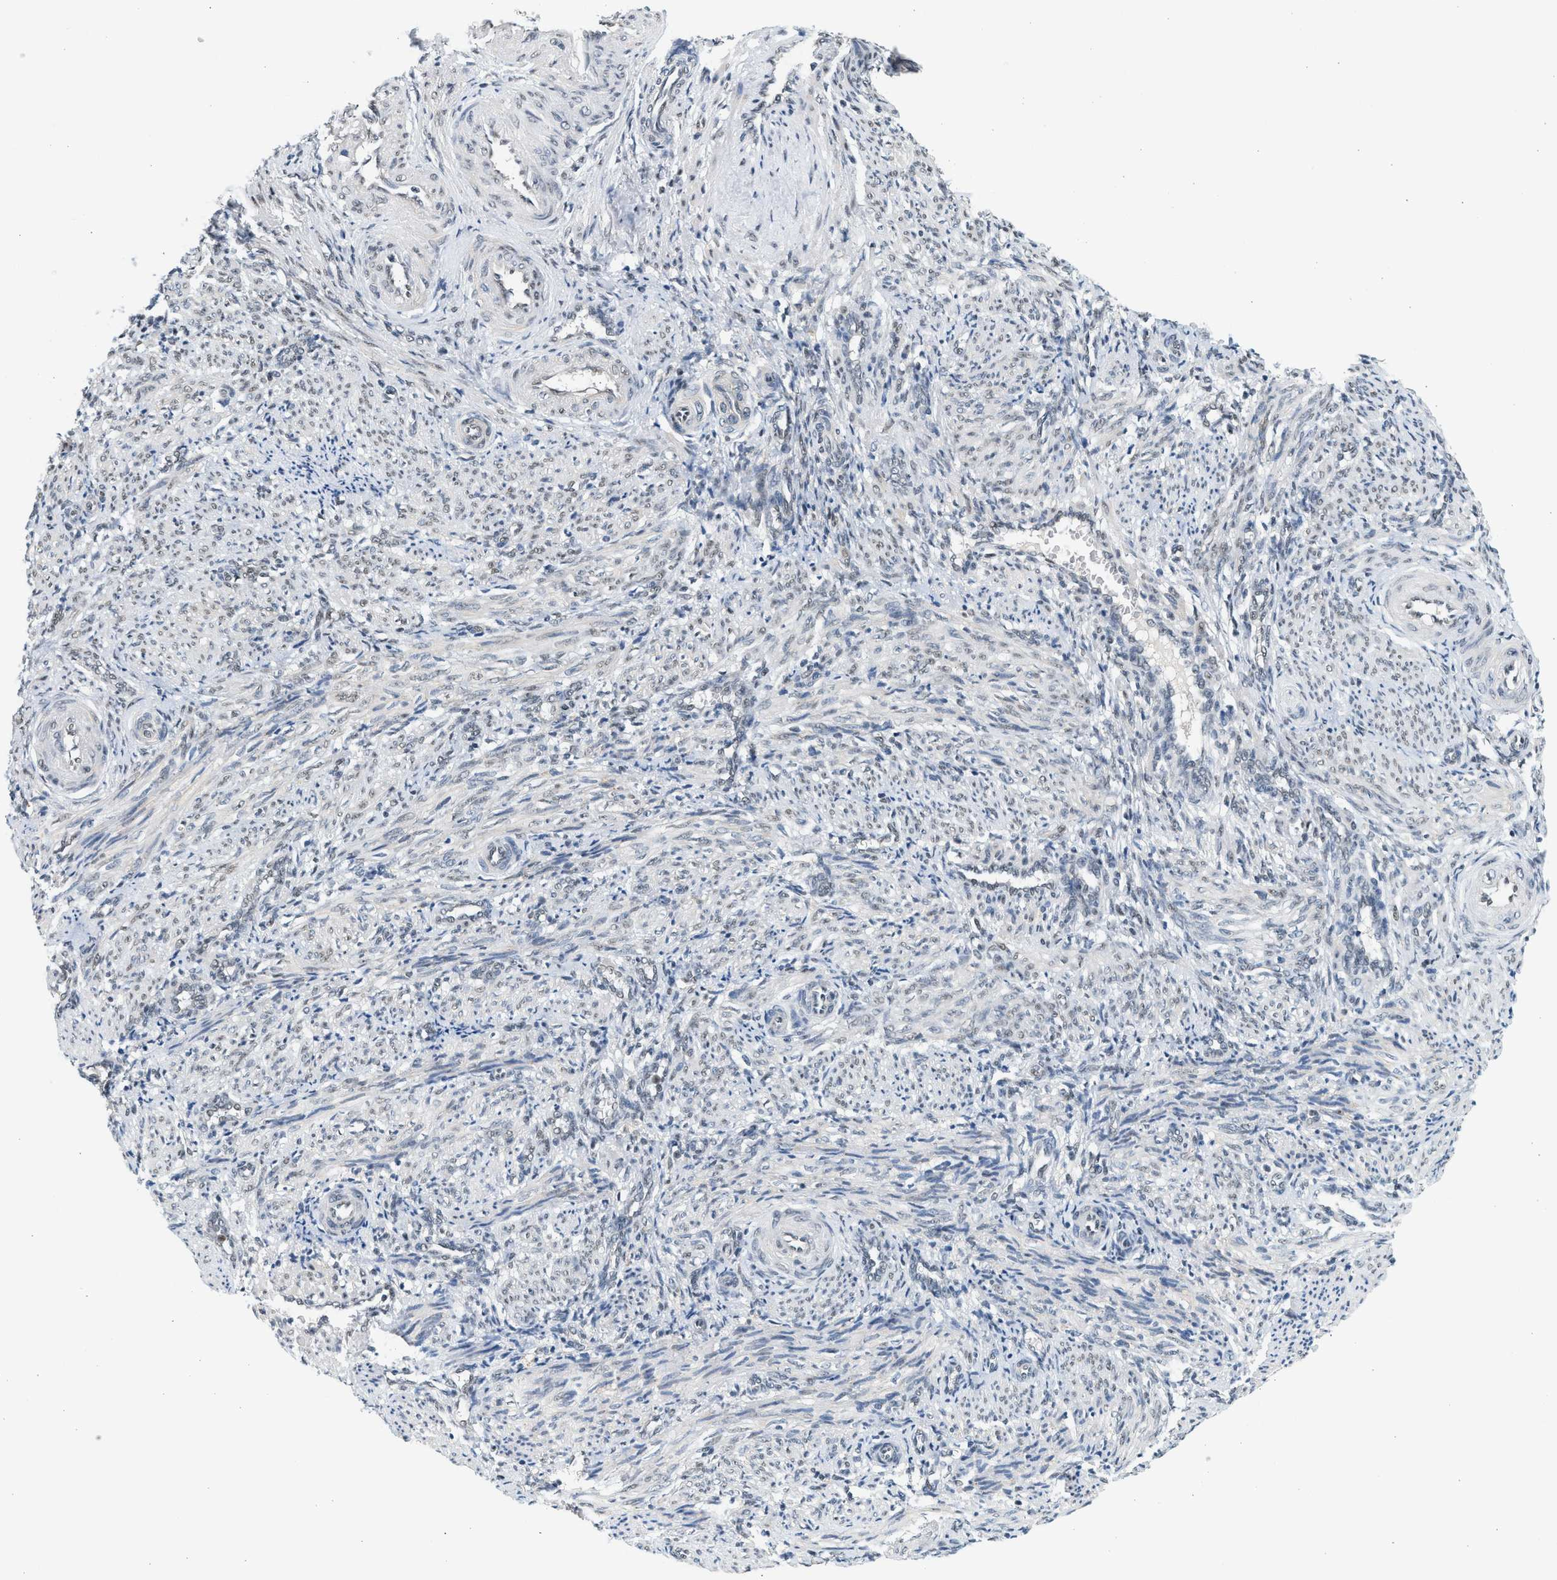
{"staining": {"intensity": "weak", "quantity": "<25%", "location": "cytoplasmic/membranous,nuclear"}, "tissue": "smooth muscle", "cell_type": "Smooth muscle cells", "image_type": "normal", "snomed": [{"axis": "morphology", "description": "Normal tissue, NOS"}, {"axis": "topography", "description": "Endometrium"}], "caption": "This is an immunohistochemistry micrograph of unremarkable human smooth muscle. There is no staining in smooth muscle cells.", "gene": "HIPK1", "patient": {"sex": "female", "age": 33}}